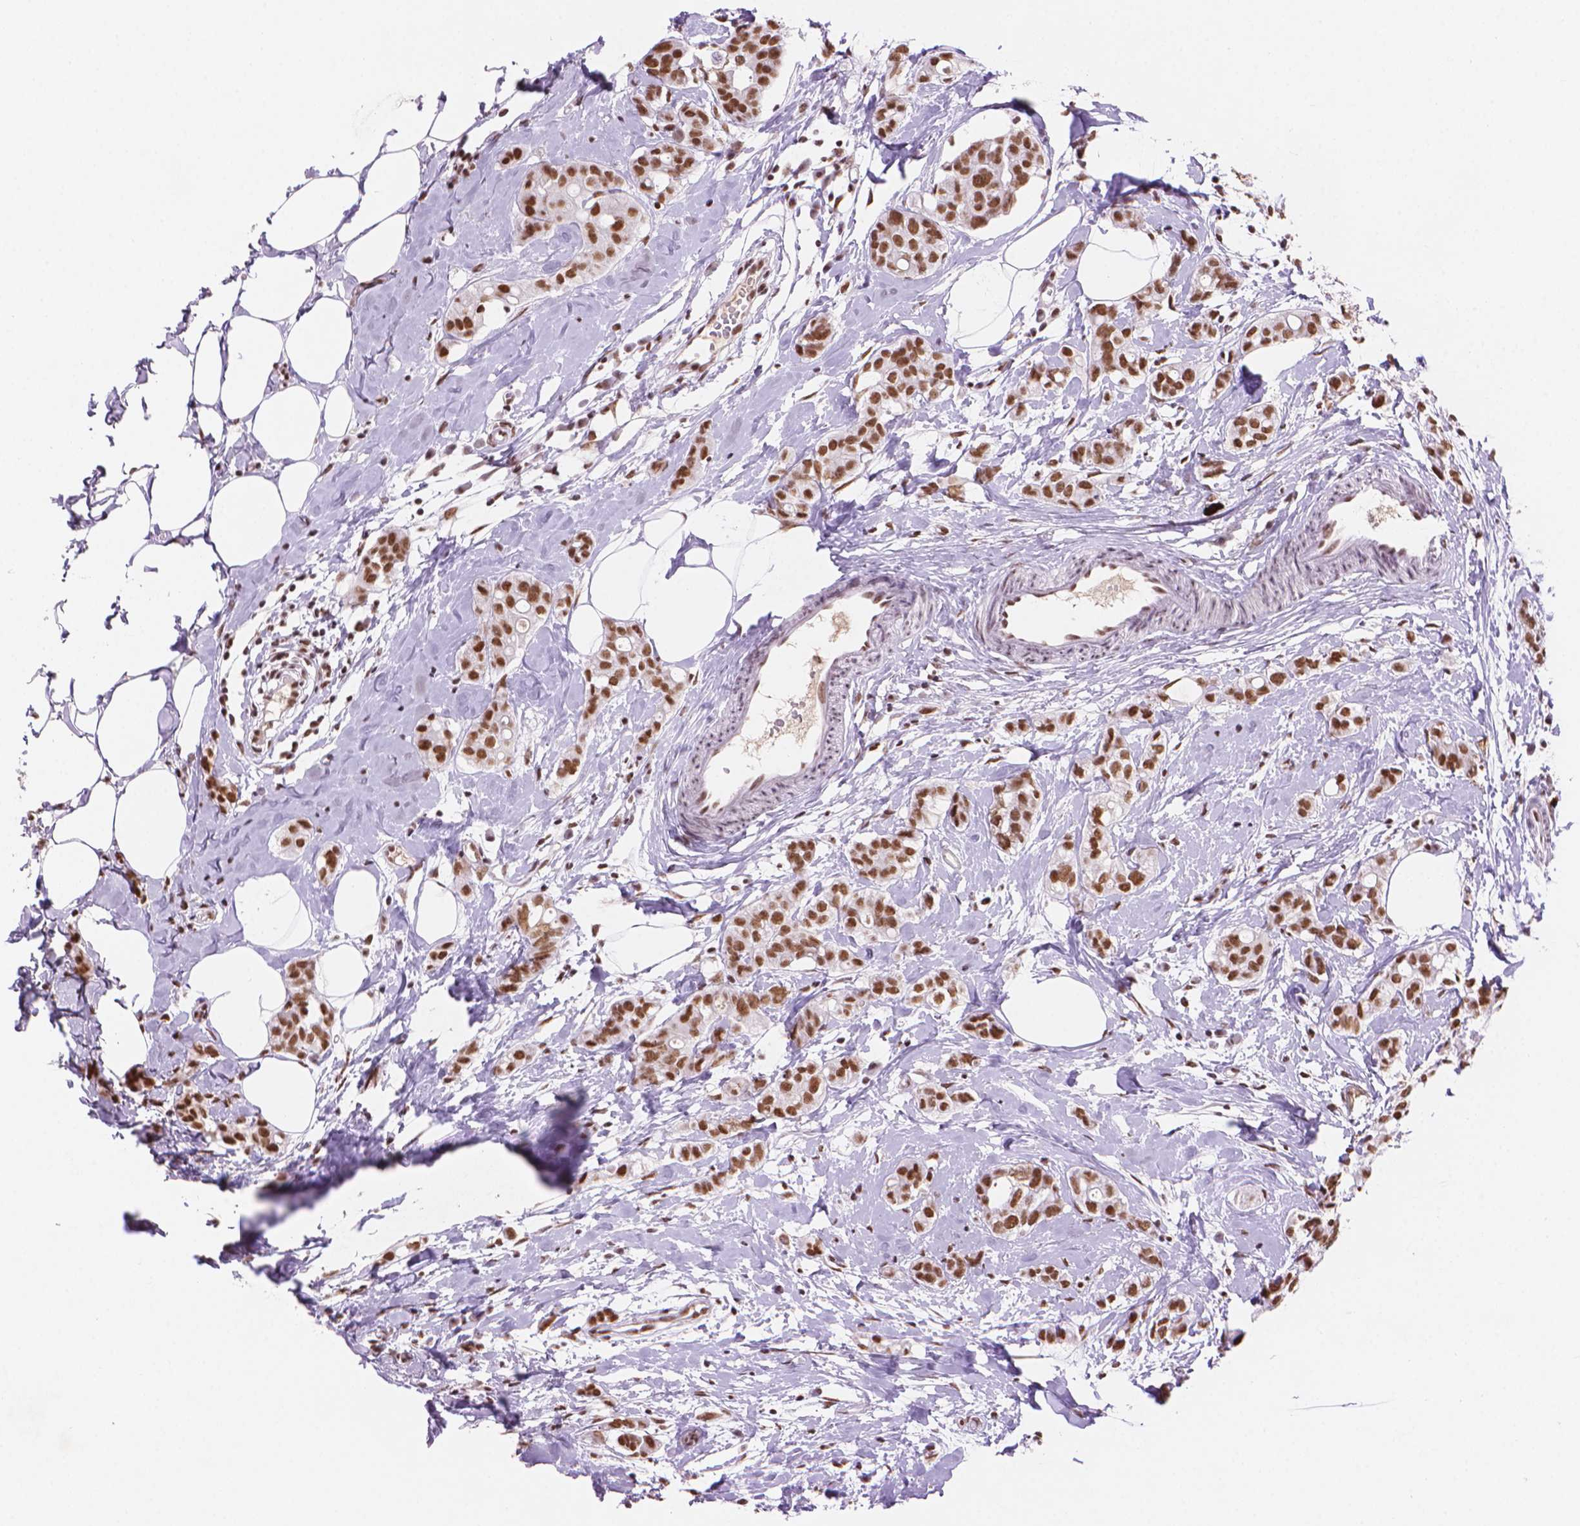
{"staining": {"intensity": "strong", "quantity": ">75%", "location": "nuclear"}, "tissue": "breast cancer", "cell_type": "Tumor cells", "image_type": "cancer", "snomed": [{"axis": "morphology", "description": "Duct carcinoma"}, {"axis": "topography", "description": "Breast"}], "caption": "Protein expression analysis of human breast cancer (invasive ductal carcinoma) reveals strong nuclear staining in approximately >75% of tumor cells.", "gene": "RPA4", "patient": {"sex": "female", "age": 40}}